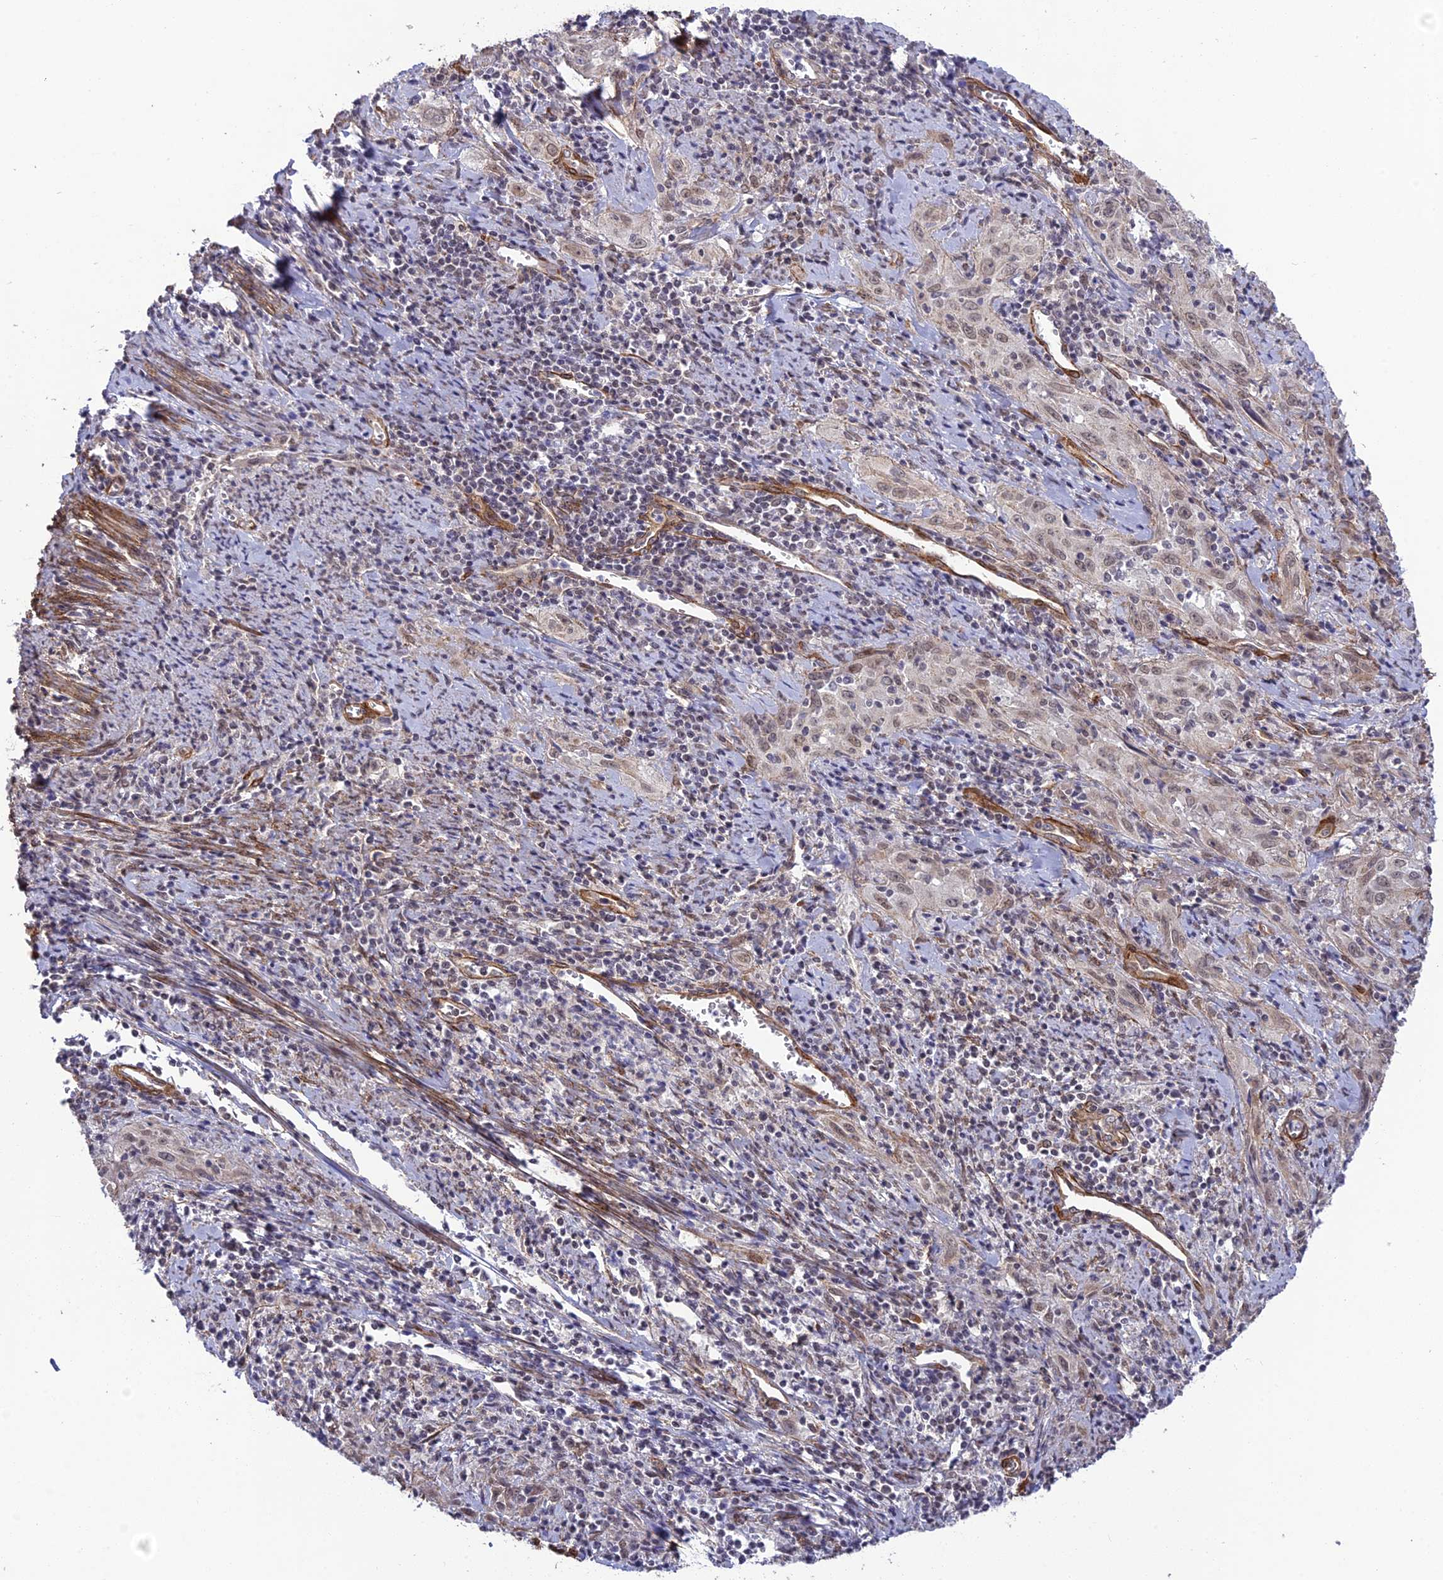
{"staining": {"intensity": "weak", "quantity": "25%-75%", "location": "nuclear"}, "tissue": "cervical cancer", "cell_type": "Tumor cells", "image_type": "cancer", "snomed": [{"axis": "morphology", "description": "Squamous cell carcinoma, NOS"}, {"axis": "topography", "description": "Cervix"}], "caption": "Immunohistochemistry histopathology image of human cervical cancer stained for a protein (brown), which displays low levels of weak nuclear expression in approximately 25%-75% of tumor cells.", "gene": "TNS1", "patient": {"sex": "female", "age": 57}}